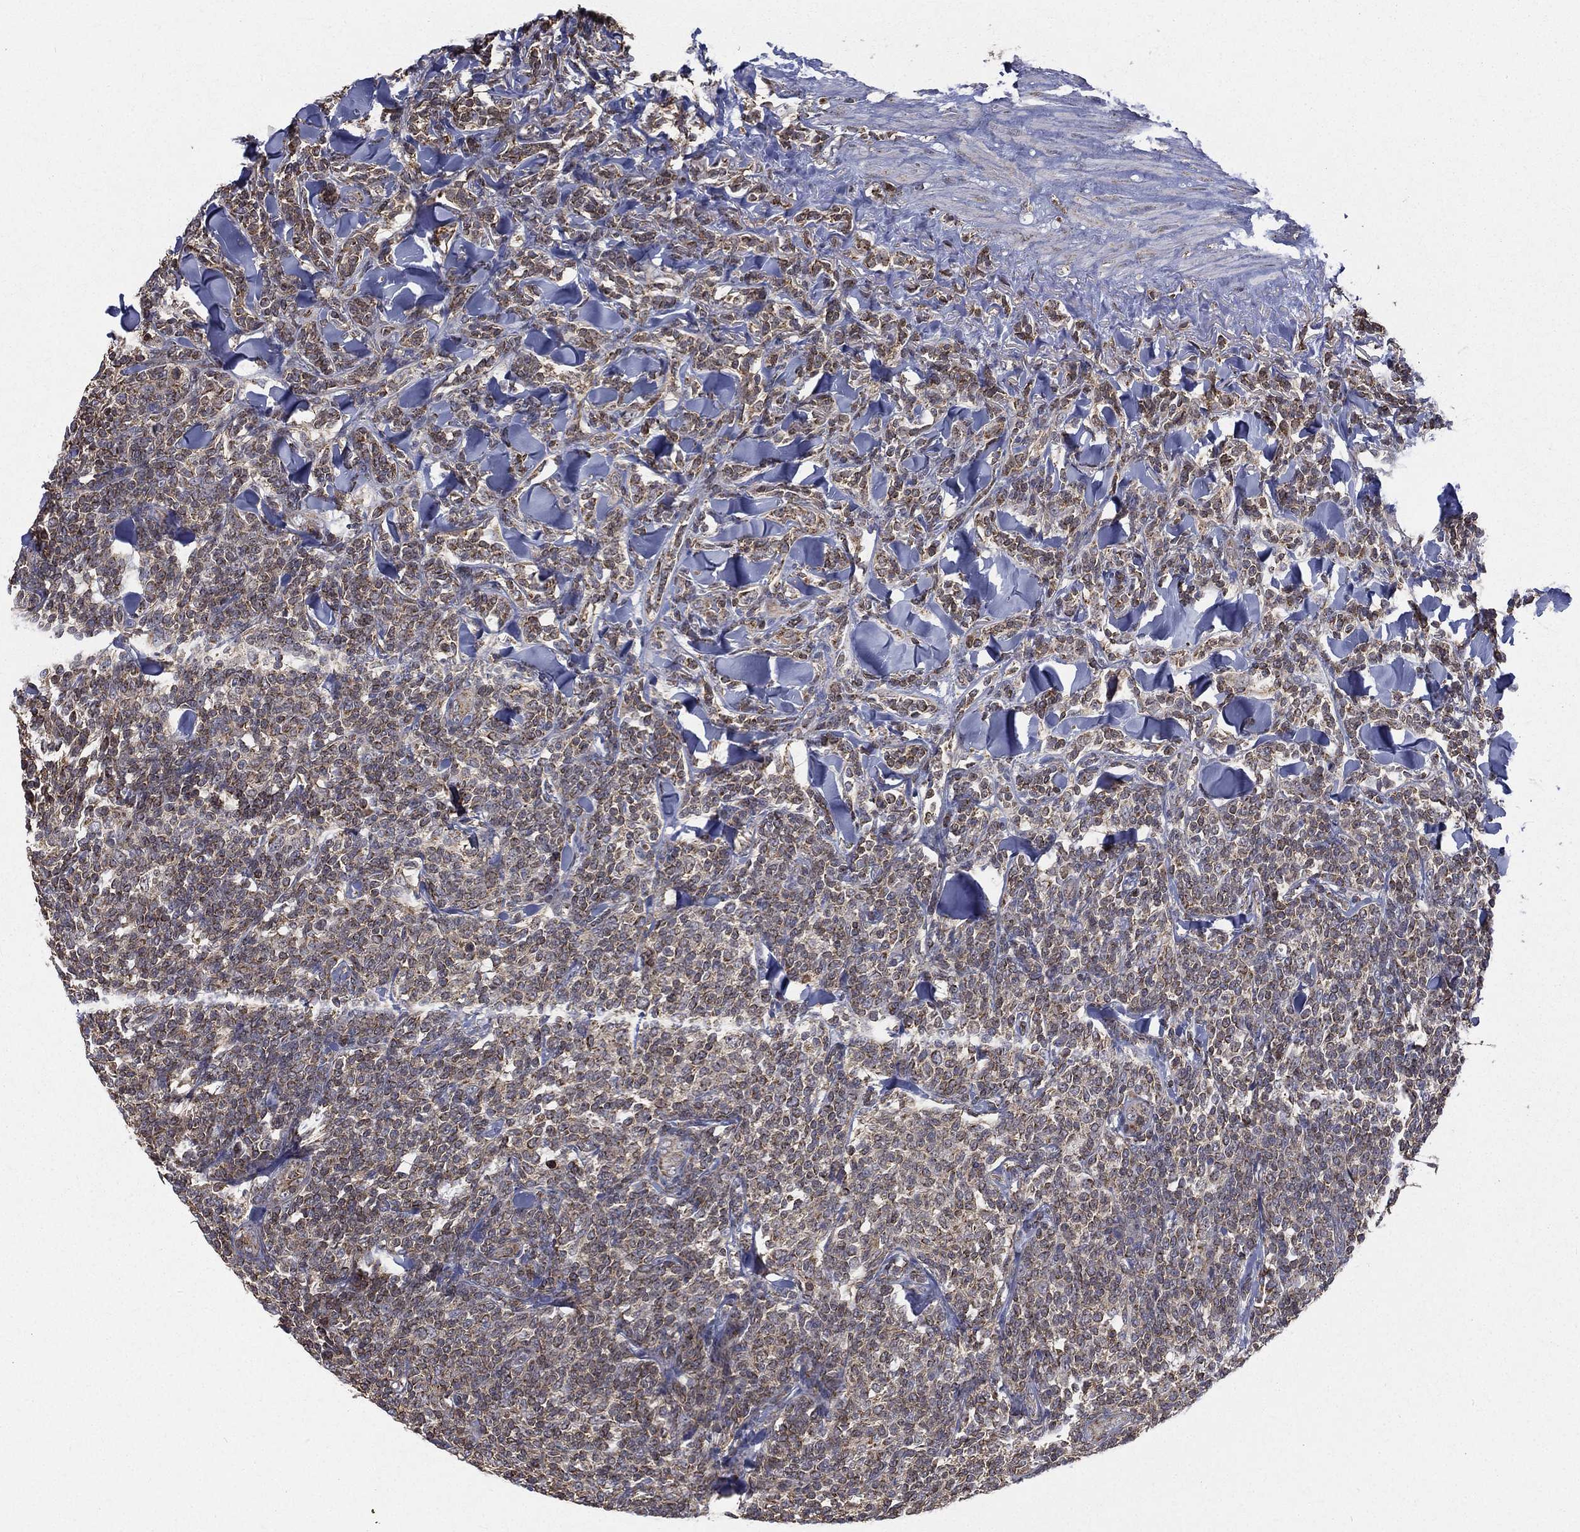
{"staining": {"intensity": "moderate", "quantity": "25%-75%", "location": "cytoplasmic/membranous"}, "tissue": "lymphoma", "cell_type": "Tumor cells", "image_type": "cancer", "snomed": [{"axis": "morphology", "description": "Malignant lymphoma, non-Hodgkin's type, Low grade"}, {"axis": "topography", "description": "Lymph node"}], "caption": "Human low-grade malignant lymphoma, non-Hodgkin's type stained with a protein marker reveals moderate staining in tumor cells.", "gene": "RIN3", "patient": {"sex": "female", "age": 56}}